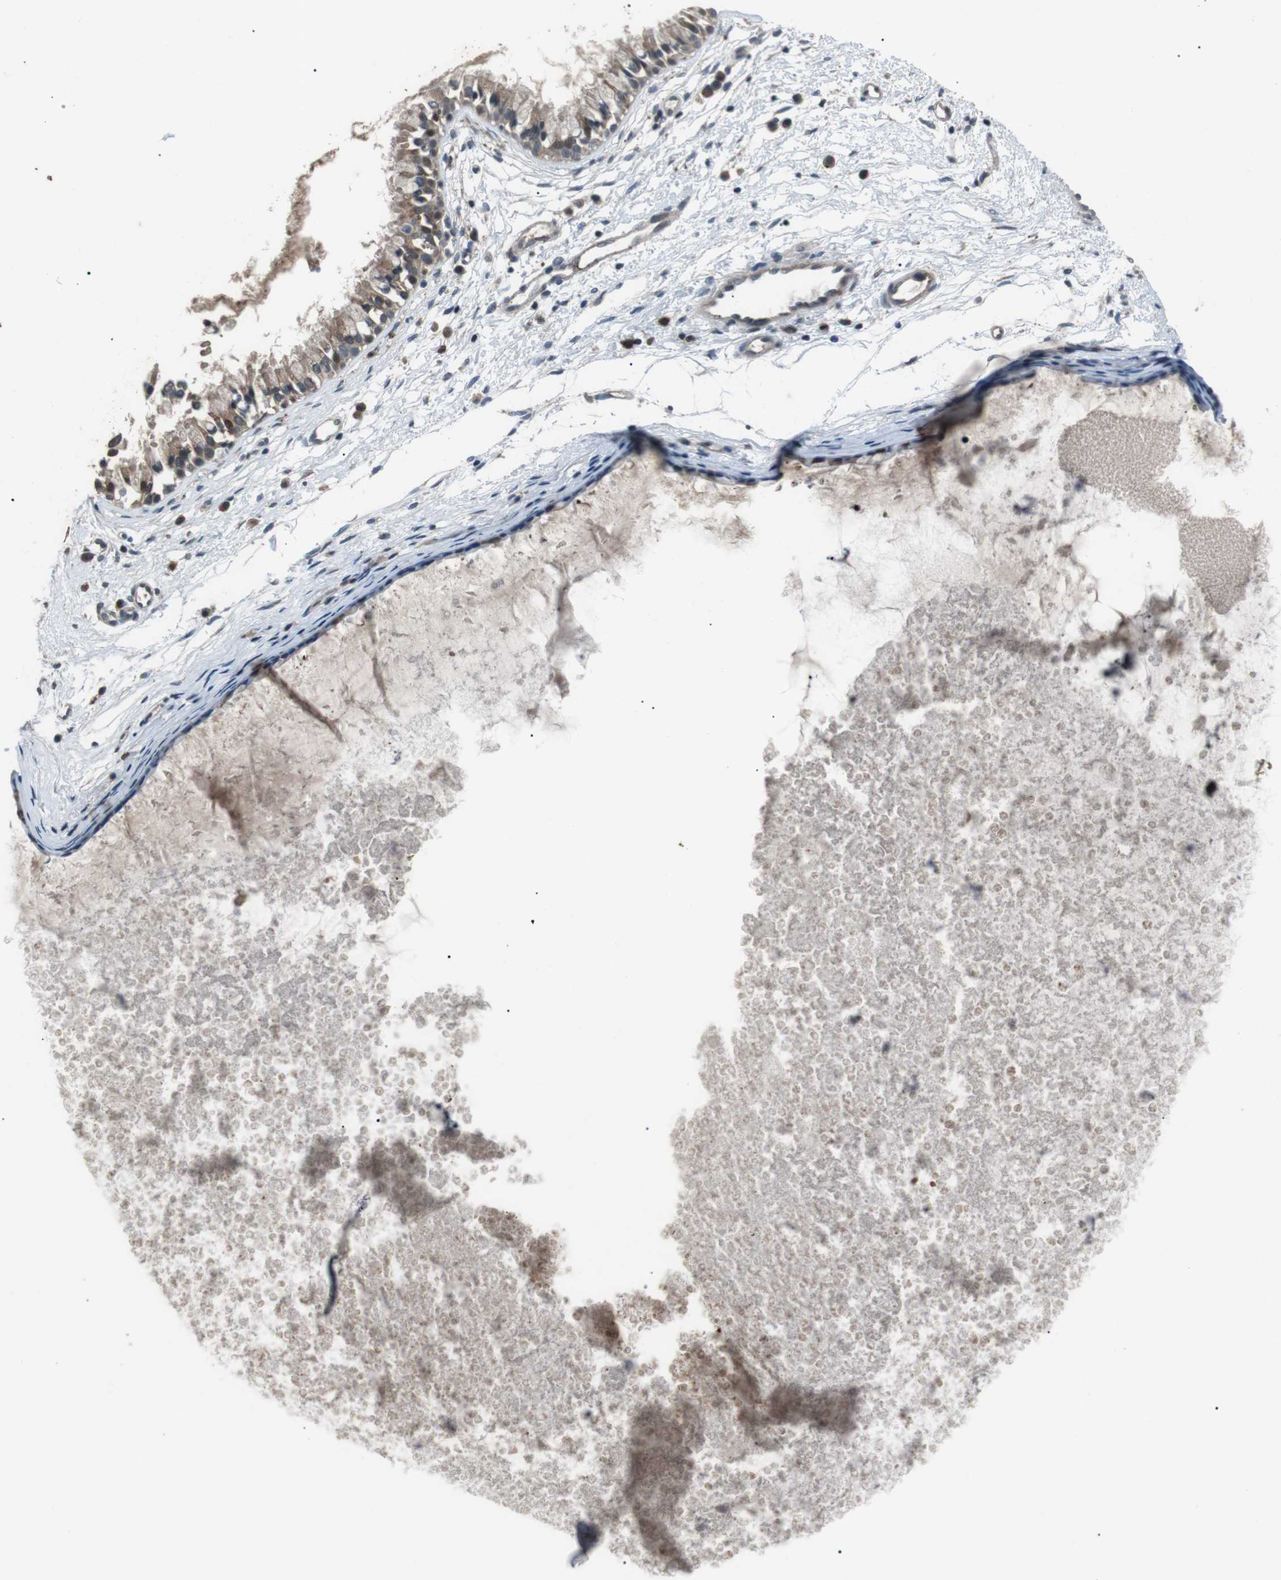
{"staining": {"intensity": "moderate", "quantity": "25%-75%", "location": "cytoplasmic/membranous"}, "tissue": "nasopharynx", "cell_type": "Respiratory epithelial cells", "image_type": "normal", "snomed": [{"axis": "morphology", "description": "Normal tissue, NOS"}, {"axis": "topography", "description": "Nasopharynx"}], "caption": "Approximately 25%-75% of respiratory epithelial cells in unremarkable human nasopharynx exhibit moderate cytoplasmic/membranous protein staining as visualized by brown immunohistochemical staining.", "gene": "NEK7", "patient": {"sex": "male", "age": 21}}